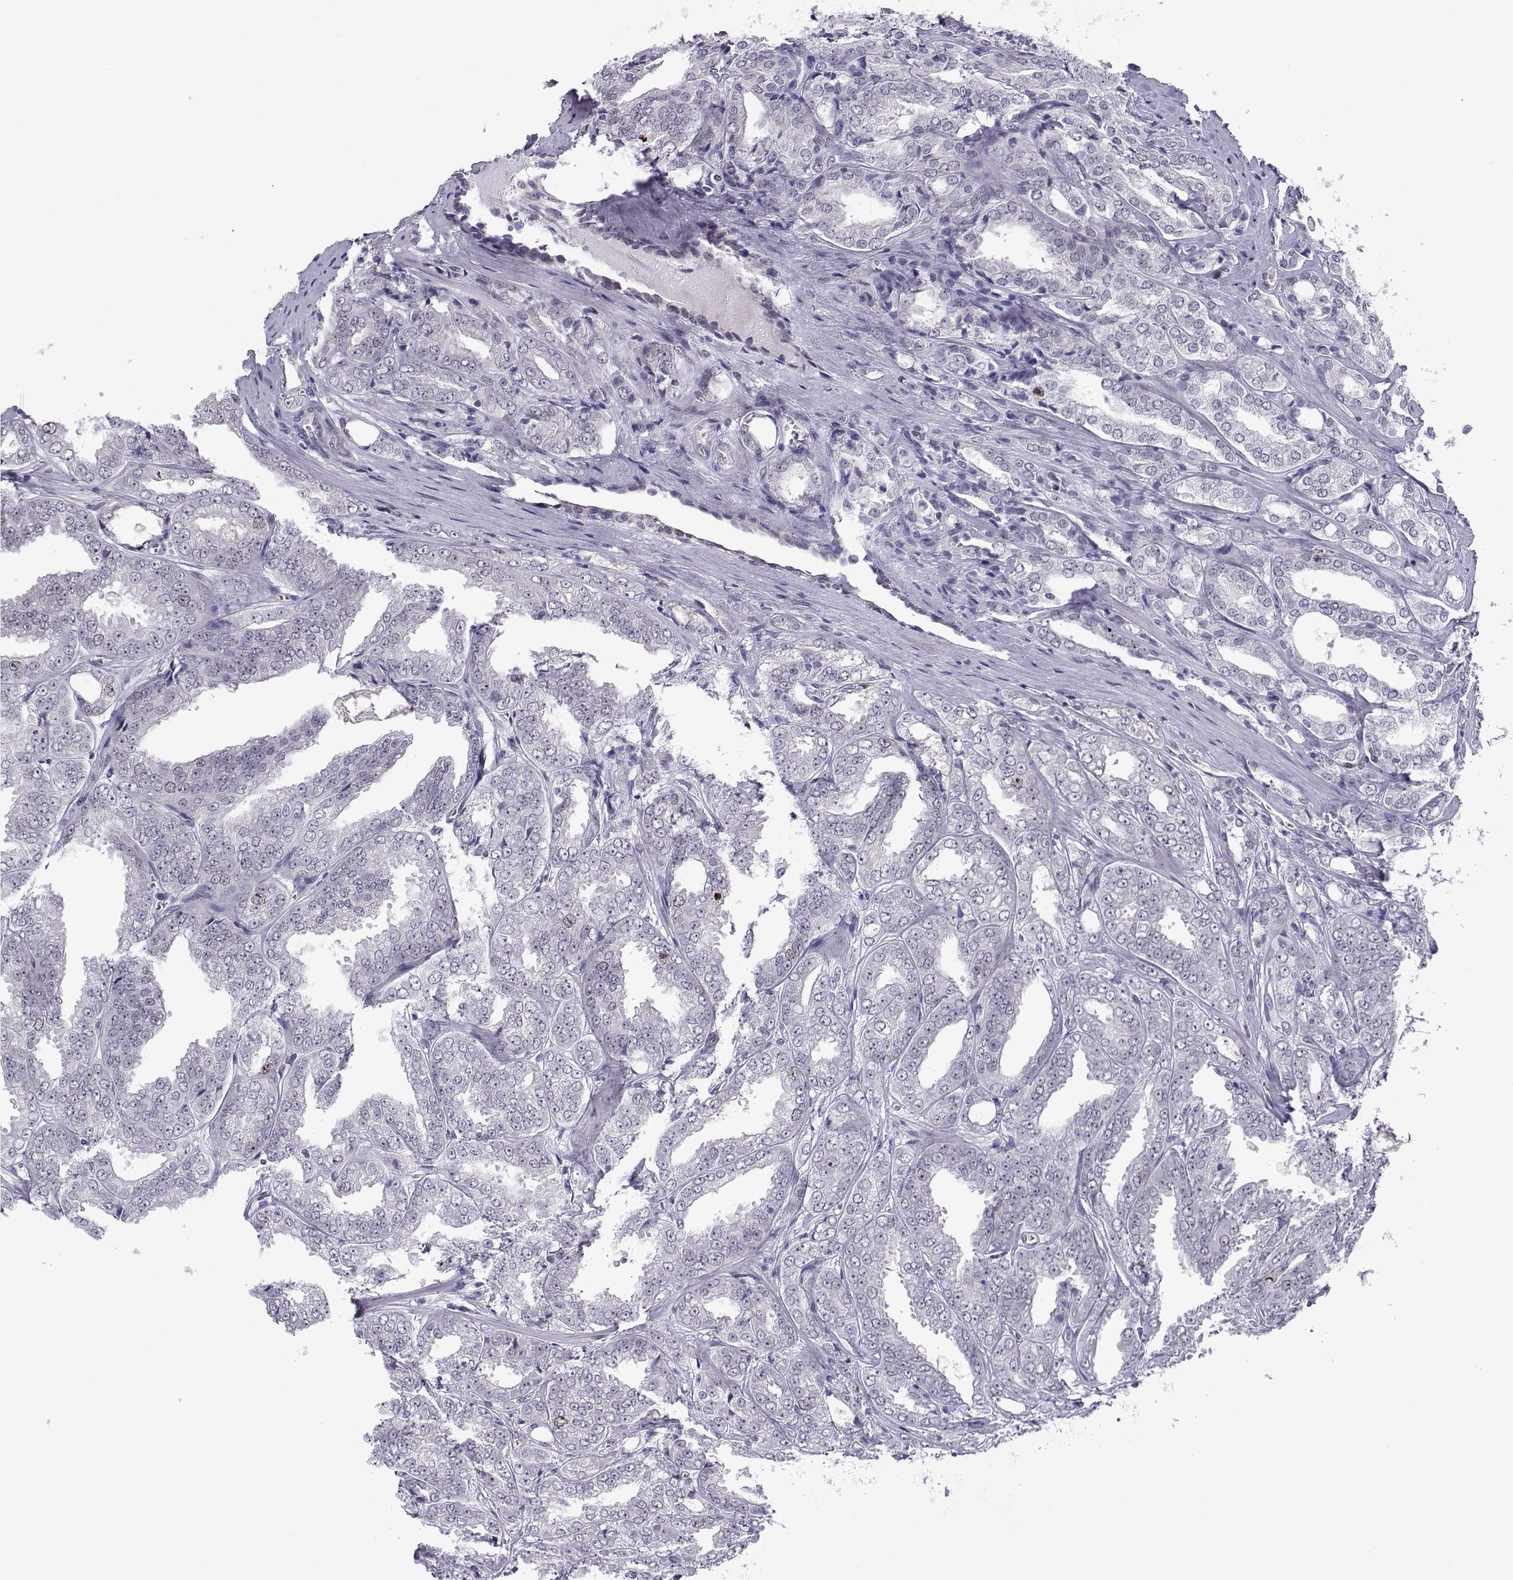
{"staining": {"intensity": "negative", "quantity": "none", "location": "none"}, "tissue": "prostate cancer", "cell_type": "Tumor cells", "image_type": "cancer", "snomed": [{"axis": "morphology", "description": "Adenocarcinoma, NOS"}, {"axis": "morphology", "description": "Adenocarcinoma, High grade"}, {"axis": "topography", "description": "Prostate"}], "caption": "DAB (3,3'-diaminobenzidine) immunohistochemical staining of prostate high-grade adenocarcinoma reveals no significant expression in tumor cells. The staining is performed using DAB brown chromogen with nuclei counter-stained in using hematoxylin.", "gene": "INCENP", "patient": {"sex": "male", "age": 70}}